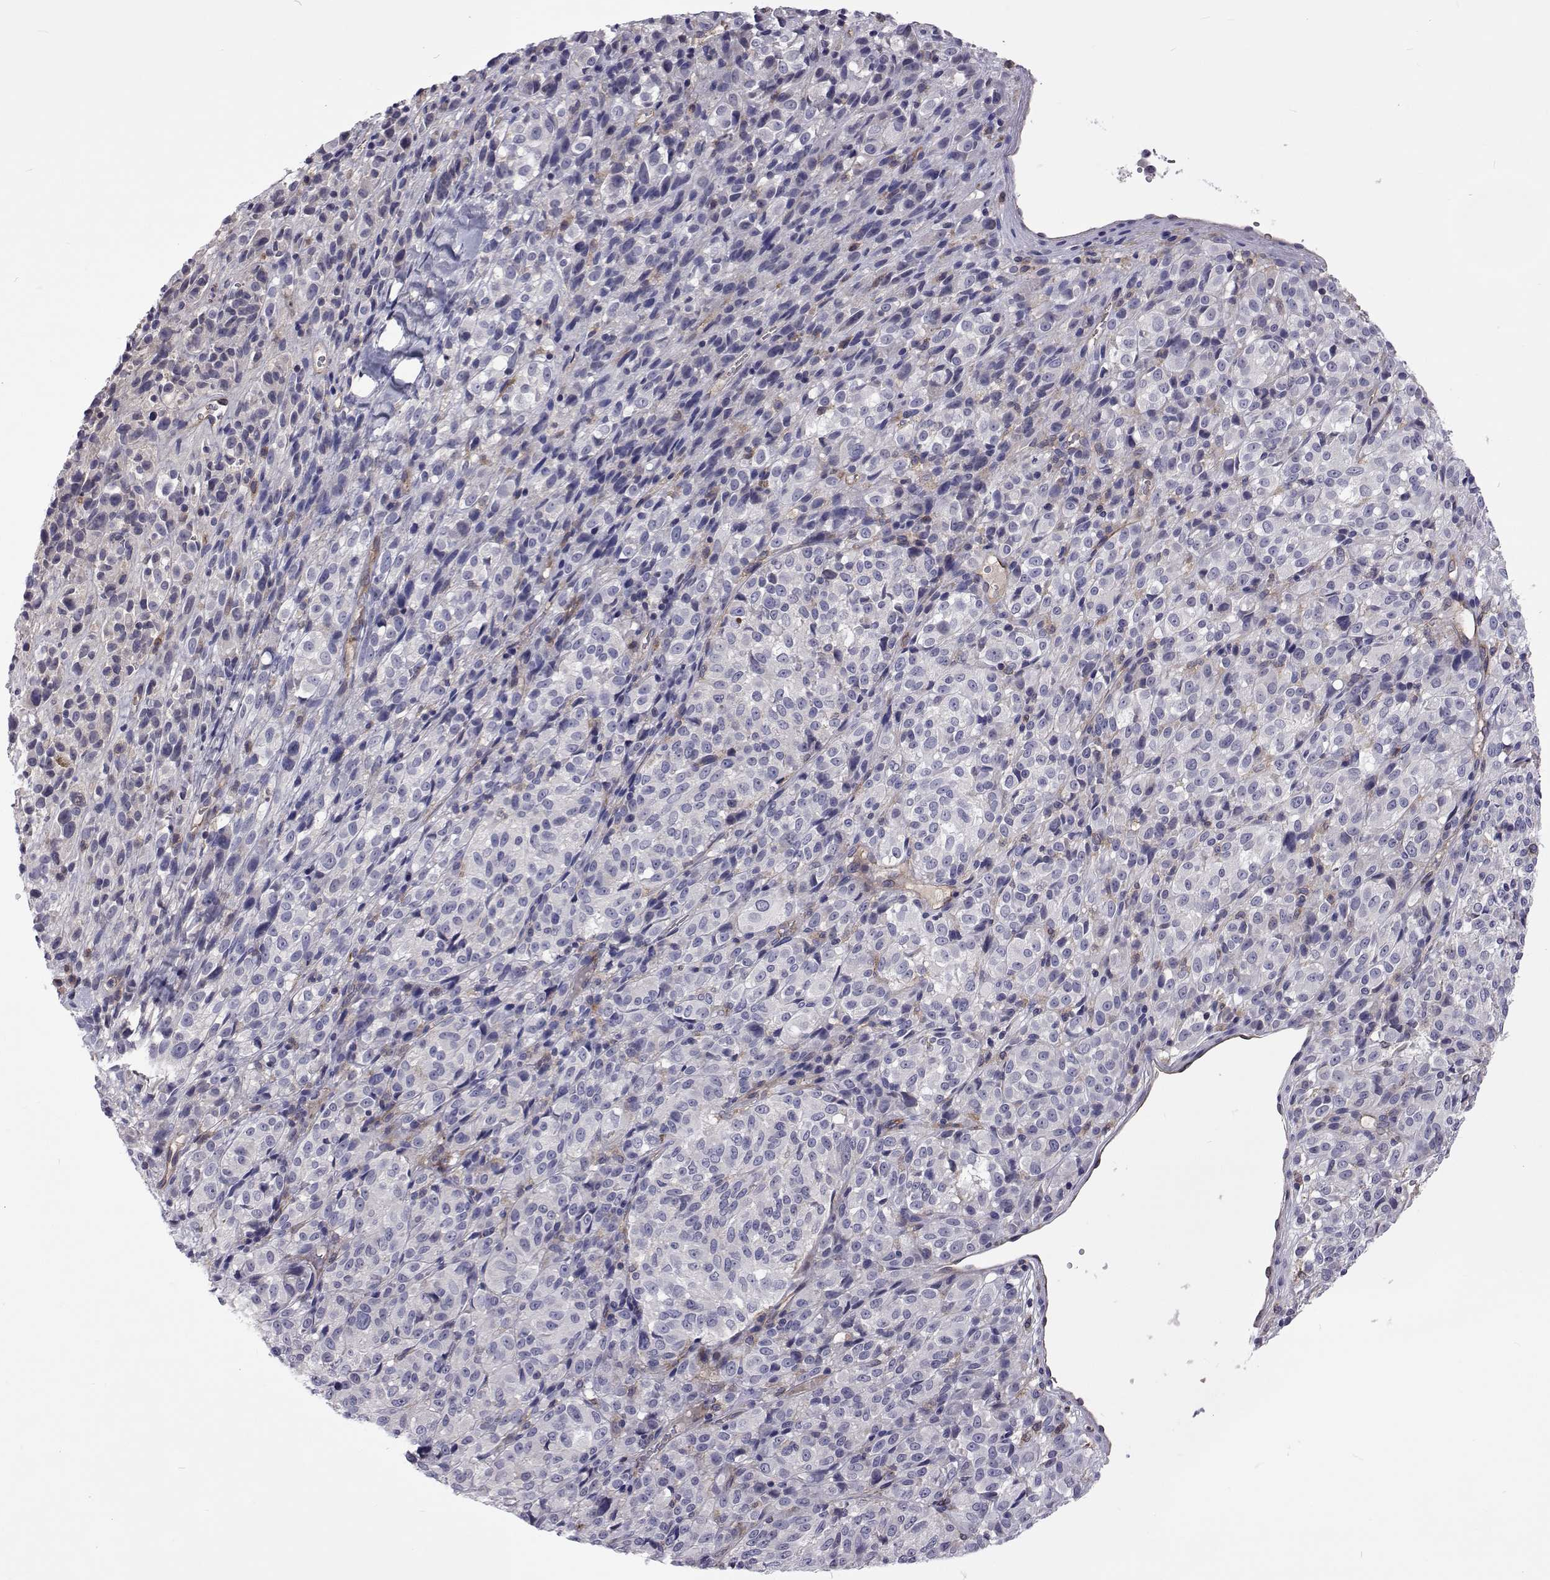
{"staining": {"intensity": "negative", "quantity": "none", "location": "none"}, "tissue": "melanoma", "cell_type": "Tumor cells", "image_type": "cancer", "snomed": [{"axis": "morphology", "description": "Malignant melanoma, Metastatic site"}, {"axis": "topography", "description": "Brain"}], "caption": "This is an immunohistochemistry photomicrograph of human melanoma. There is no positivity in tumor cells.", "gene": "TCF15", "patient": {"sex": "female", "age": 56}}